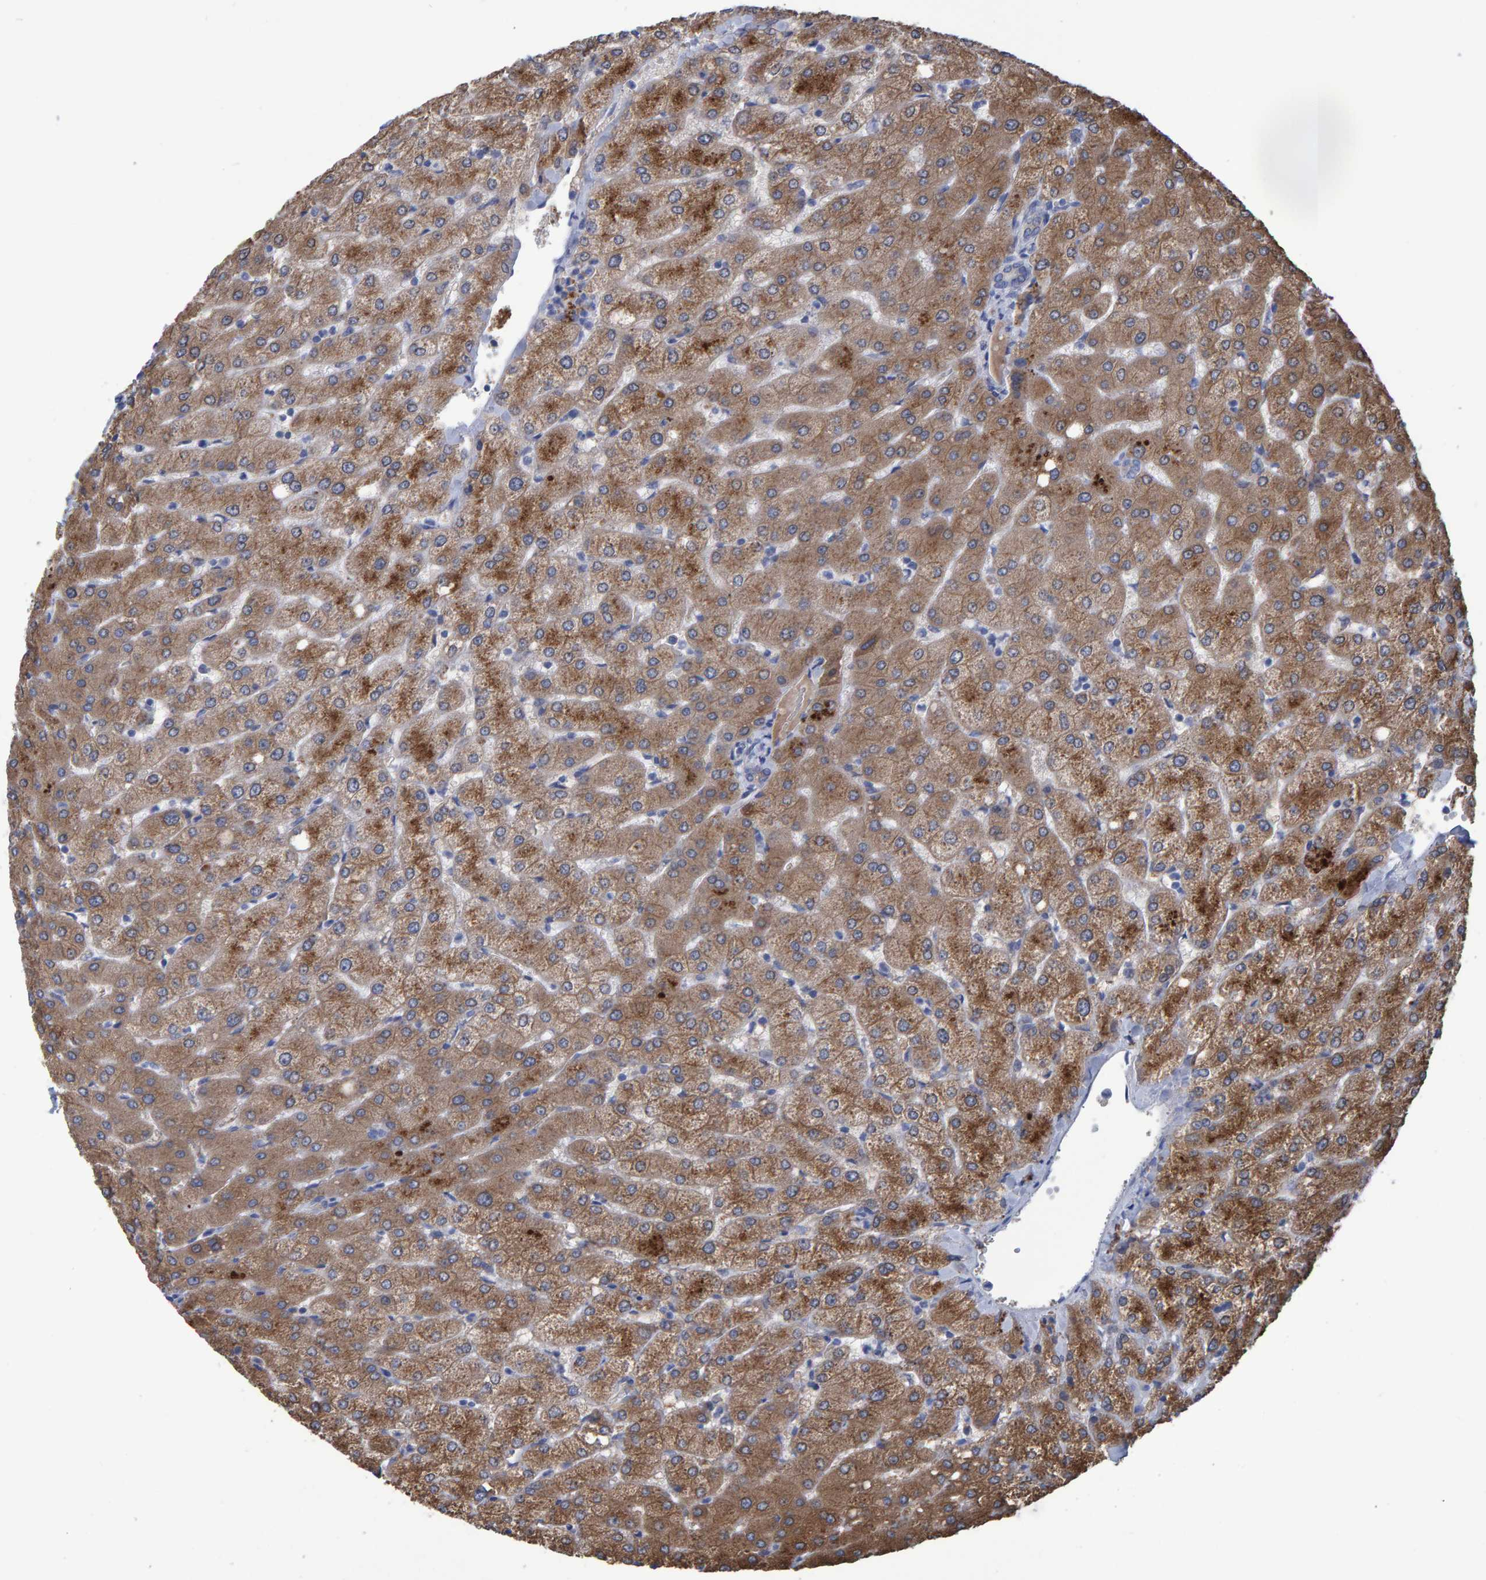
{"staining": {"intensity": "negative", "quantity": "none", "location": "none"}, "tissue": "liver", "cell_type": "Cholangiocytes", "image_type": "normal", "snomed": [{"axis": "morphology", "description": "Normal tissue, NOS"}, {"axis": "topography", "description": "Liver"}], "caption": "High power microscopy histopathology image of an immunohistochemistry (IHC) micrograph of benign liver, revealing no significant staining in cholangiocytes. (DAB immunohistochemistry (IHC) with hematoxylin counter stain).", "gene": "PROCA1", "patient": {"sex": "female", "age": 54}}